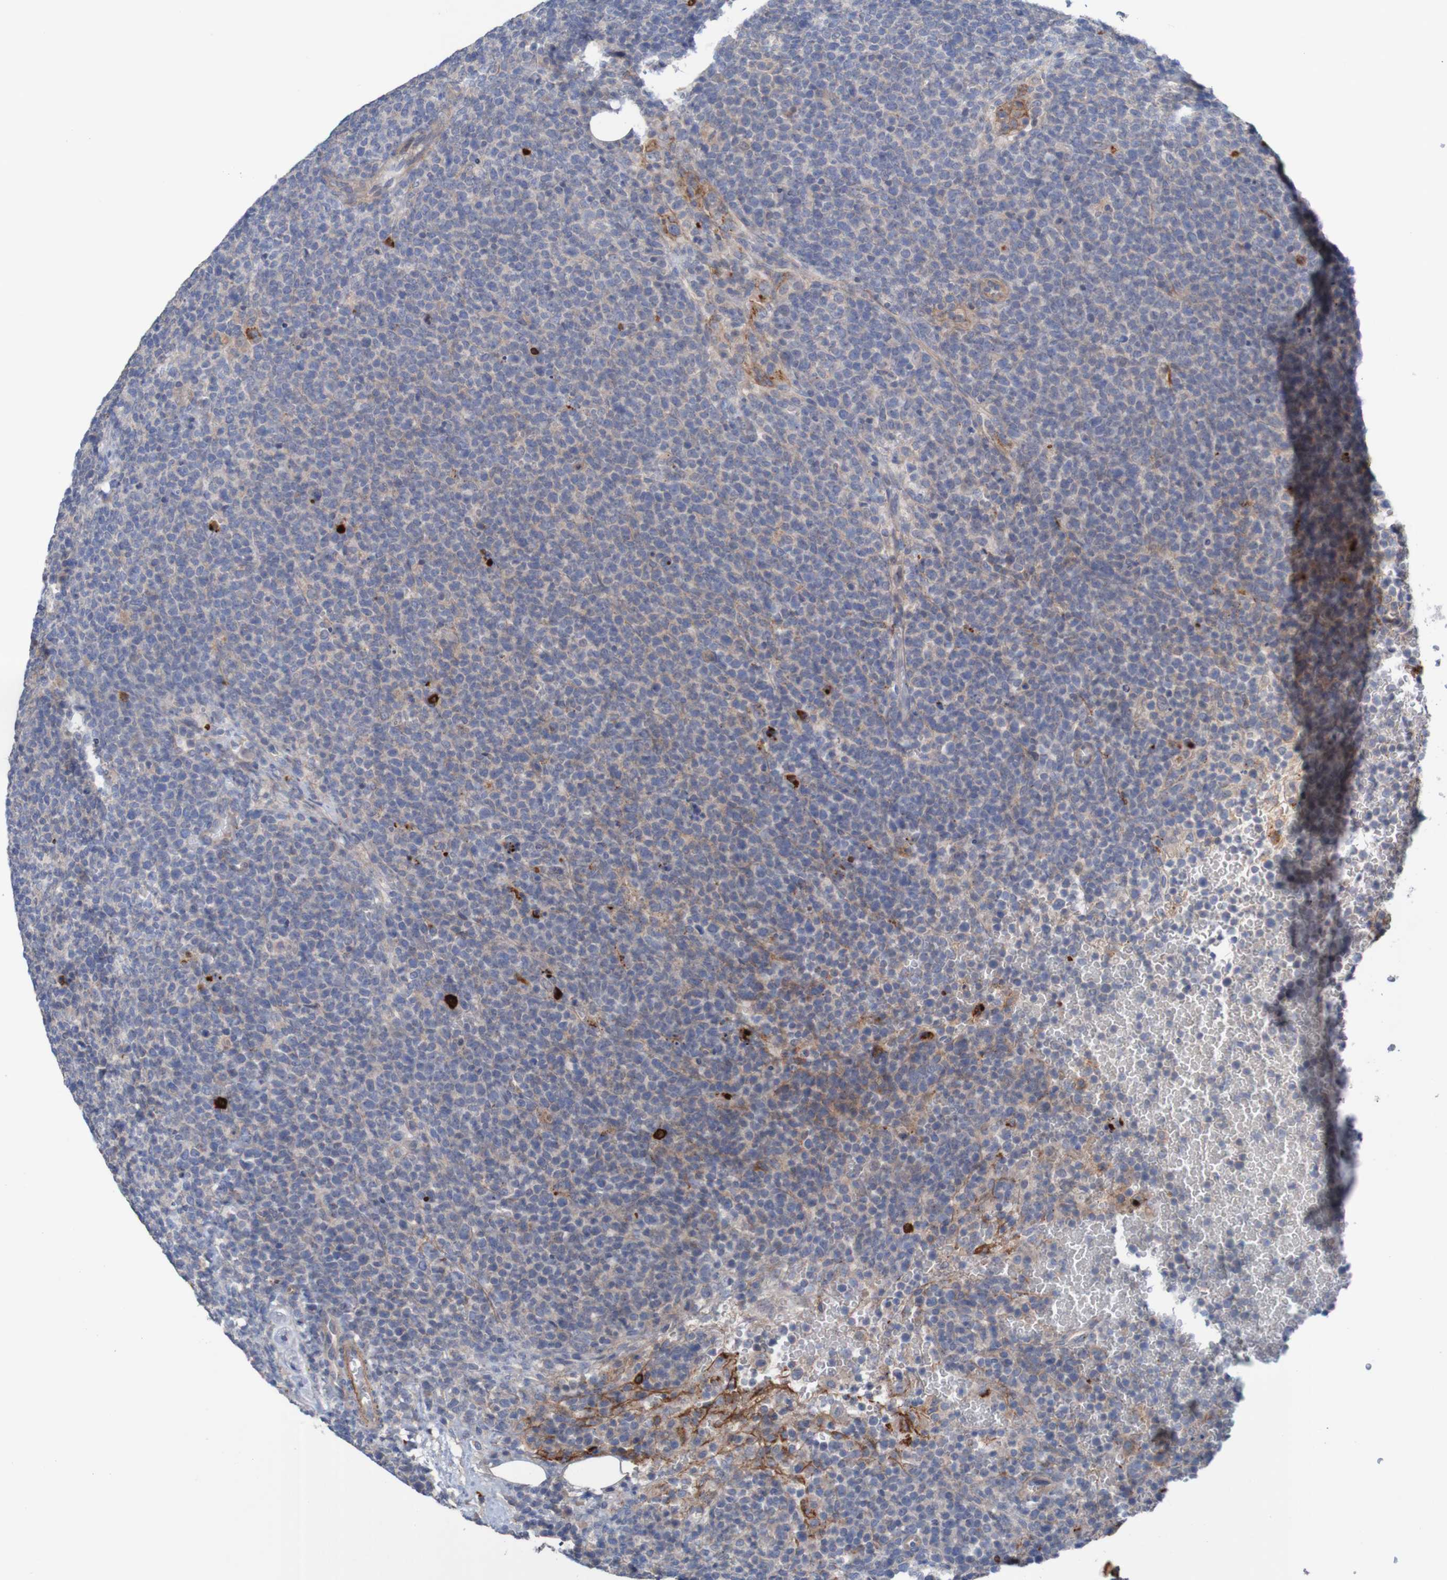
{"staining": {"intensity": "strong", "quantity": "<25%", "location": "cytoplasmic/membranous"}, "tissue": "lymphoma", "cell_type": "Tumor cells", "image_type": "cancer", "snomed": [{"axis": "morphology", "description": "Malignant lymphoma, non-Hodgkin's type, High grade"}, {"axis": "topography", "description": "Lymph node"}], "caption": "Immunohistochemistry image of neoplastic tissue: human high-grade malignant lymphoma, non-Hodgkin's type stained using IHC reveals medium levels of strong protein expression localized specifically in the cytoplasmic/membranous of tumor cells, appearing as a cytoplasmic/membranous brown color.", "gene": "ANGPT4", "patient": {"sex": "male", "age": 61}}